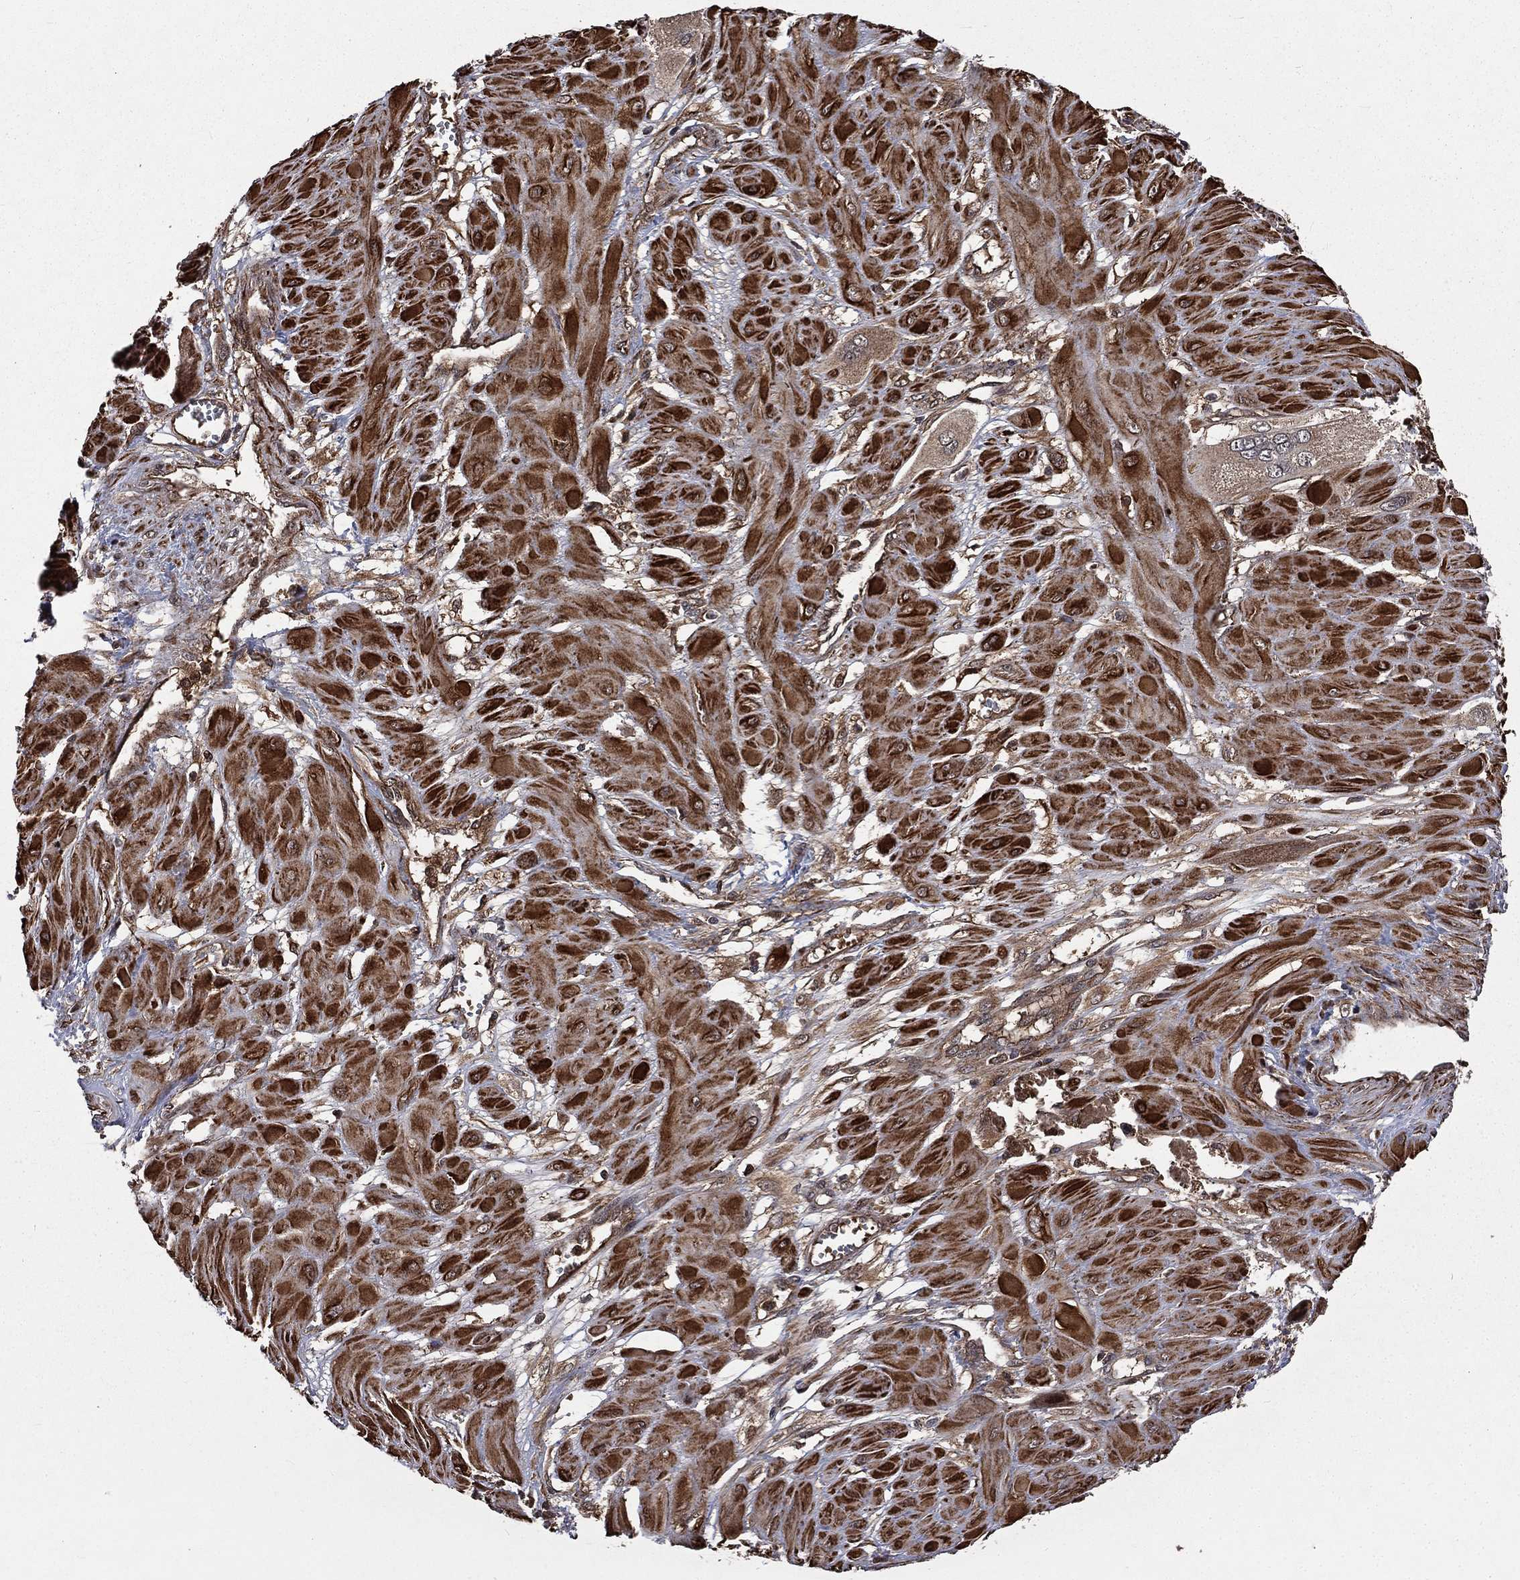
{"staining": {"intensity": "weak", "quantity": "<25%", "location": "cytoplasmic/membranous"}, "tissue": "cervical cancer", "cell_type": "Tumor cells", "image_type": "cancer", "snomed": [{"axis": "morphology", "description": "Squamous cell carcinoma, NOS"}, {"axis": "topography", "description": "Cervix"}], "caption": "The immunohistochemistry (IHC) photomicrograph has no significant staining in tumor cells of cervical squamous cell carcinoma tissue. The staining is performed using DAB (3,3'-diaminobenzidine) brown chromogen with nuclei counter-stained in using hematoxylin.", "gene": "LENG8", "patient": {"sex": "female", "age": 34}}